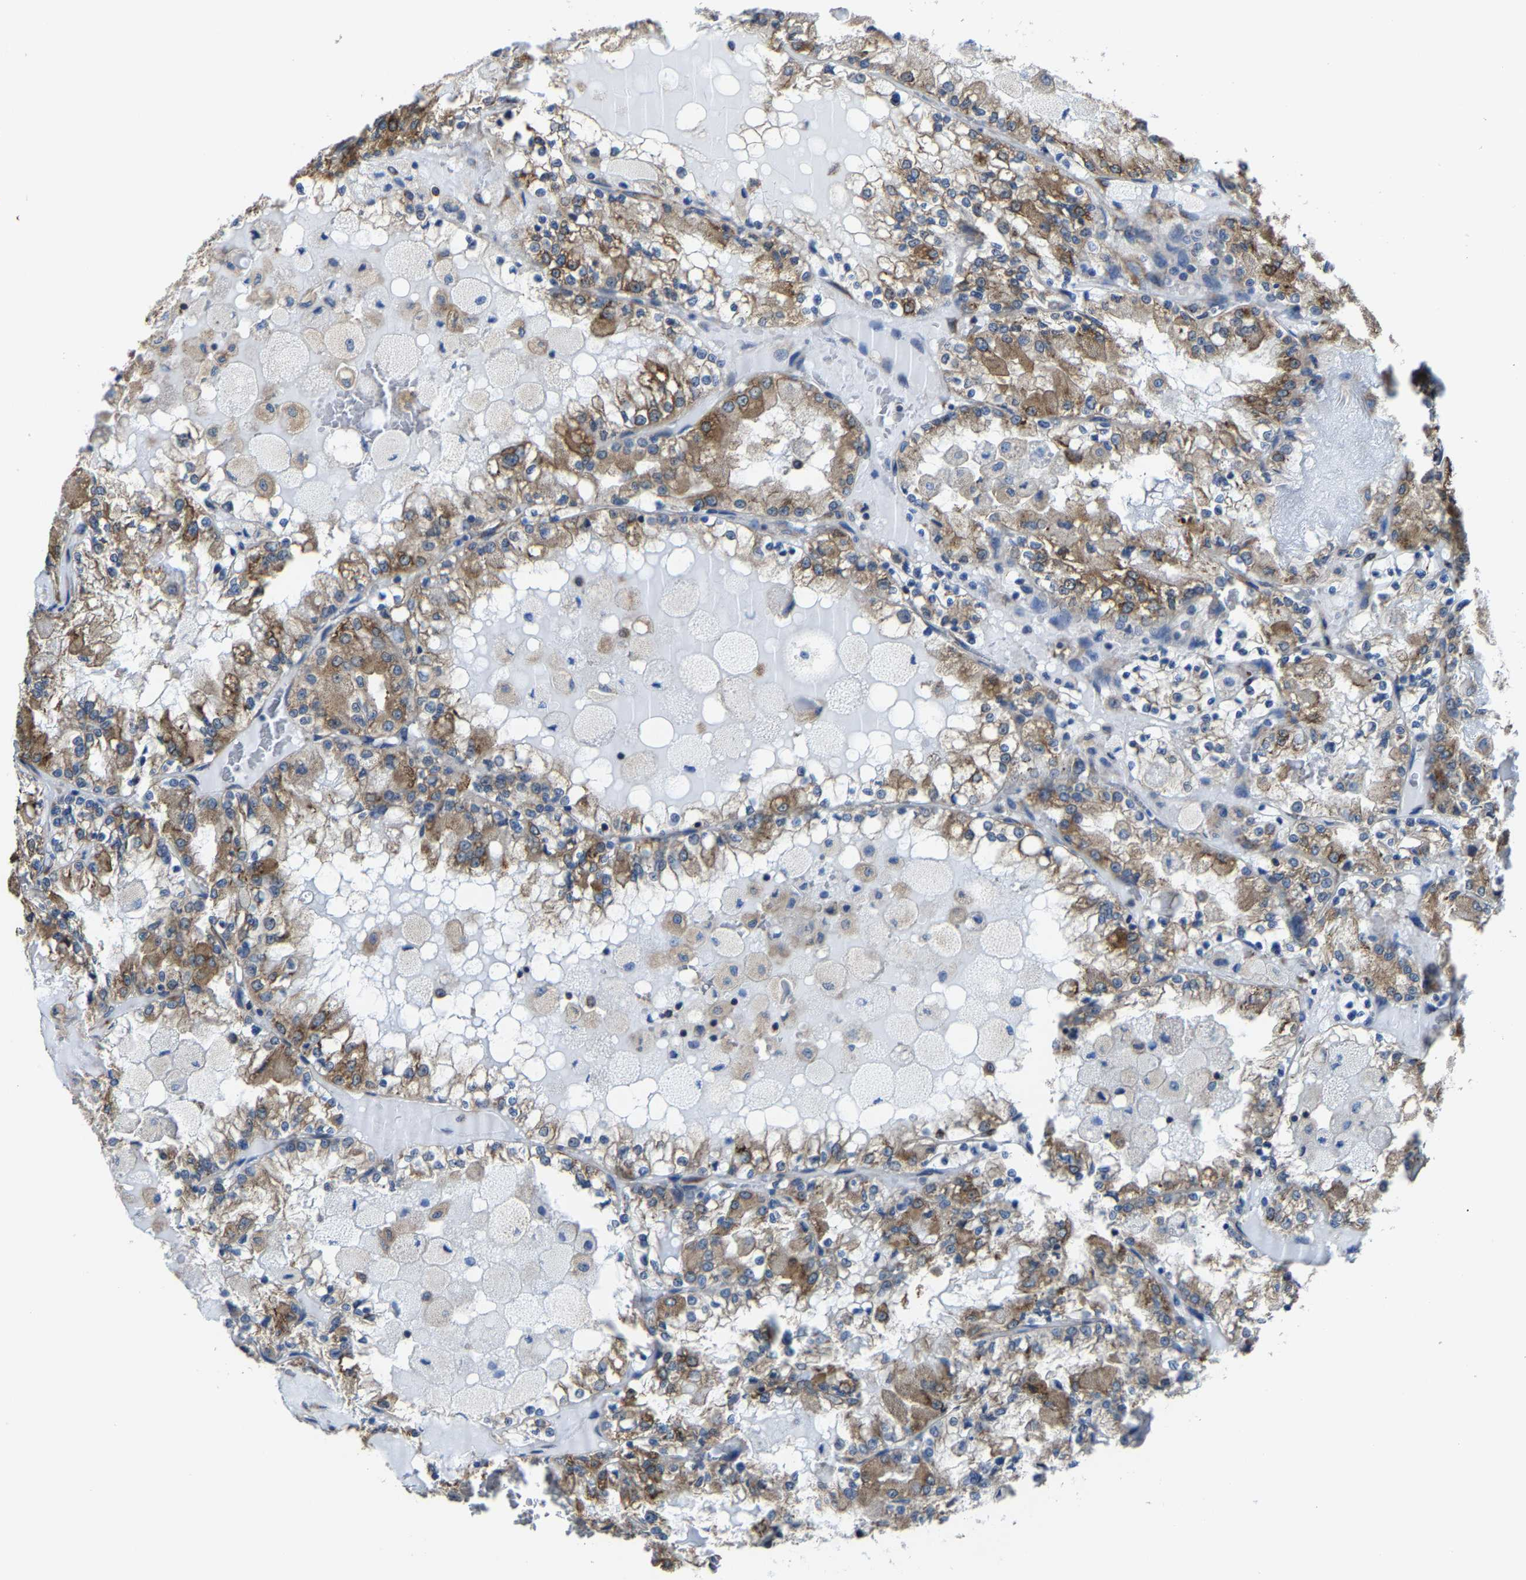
{"staining": {"intensity": "strong", "quantity": "25%-75%", "location": "cytoplasmic/membranous"}, "tissue": "renal cancer", "cell_type": "Tumor cells", "image_type": "cancer", "snomed": [{"axis": "morphology", "description": "Adenocarcinoma, NOS"}, {"axis": "topography", "description": "Kidney"}], "caption": "Strong cytoplasmic/membranous positivity for a protein is seen in about 25%-75% of tumor cells of renal cancer using IHC.", "gene": "G3BP2", "patient": {"sex": "female", "age": 56}}